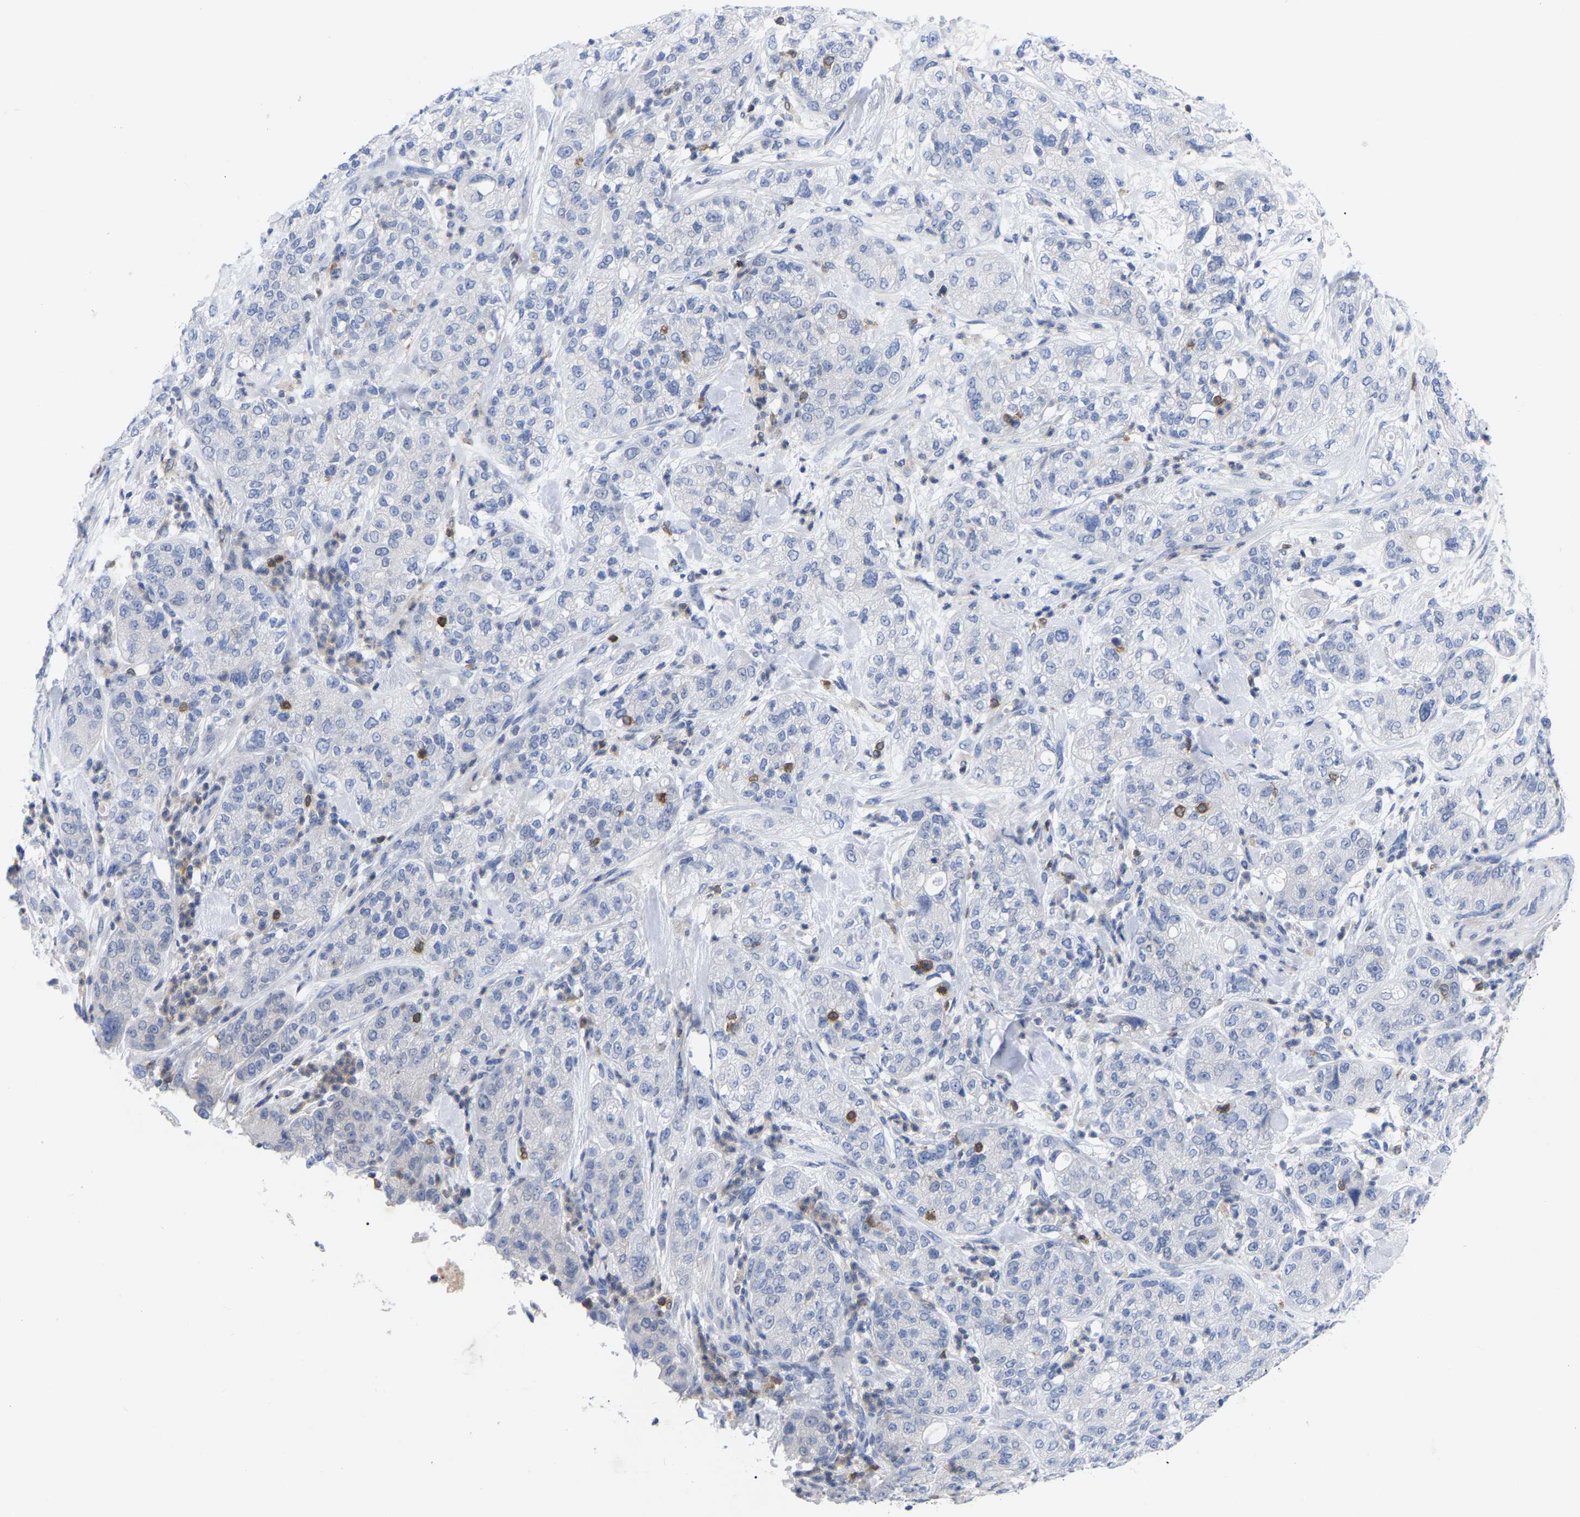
{"staining": {"intensity": "negative", "quantity": "none", "location": "none"}, "tissue": "pancreatic cancer", "cell_type": "Tumor cells", "image_type": "cancer", "snomed": [{"axis": "morphology", "description": "Adenocarcinoma, NOS"}, {"axis": "topography", "description": "Pancreas"}], "caption": "Tumor cells are negative for protein expression in human pancreatic adenocarcinoma. Brightfield microscopy of immunohistochemistry (IHC) stained with DAB (brown) and hematoxylin (blue), captured at high magnification.", "gene": "PTPN7", "patient": {"sex": "female", "age": 78}}